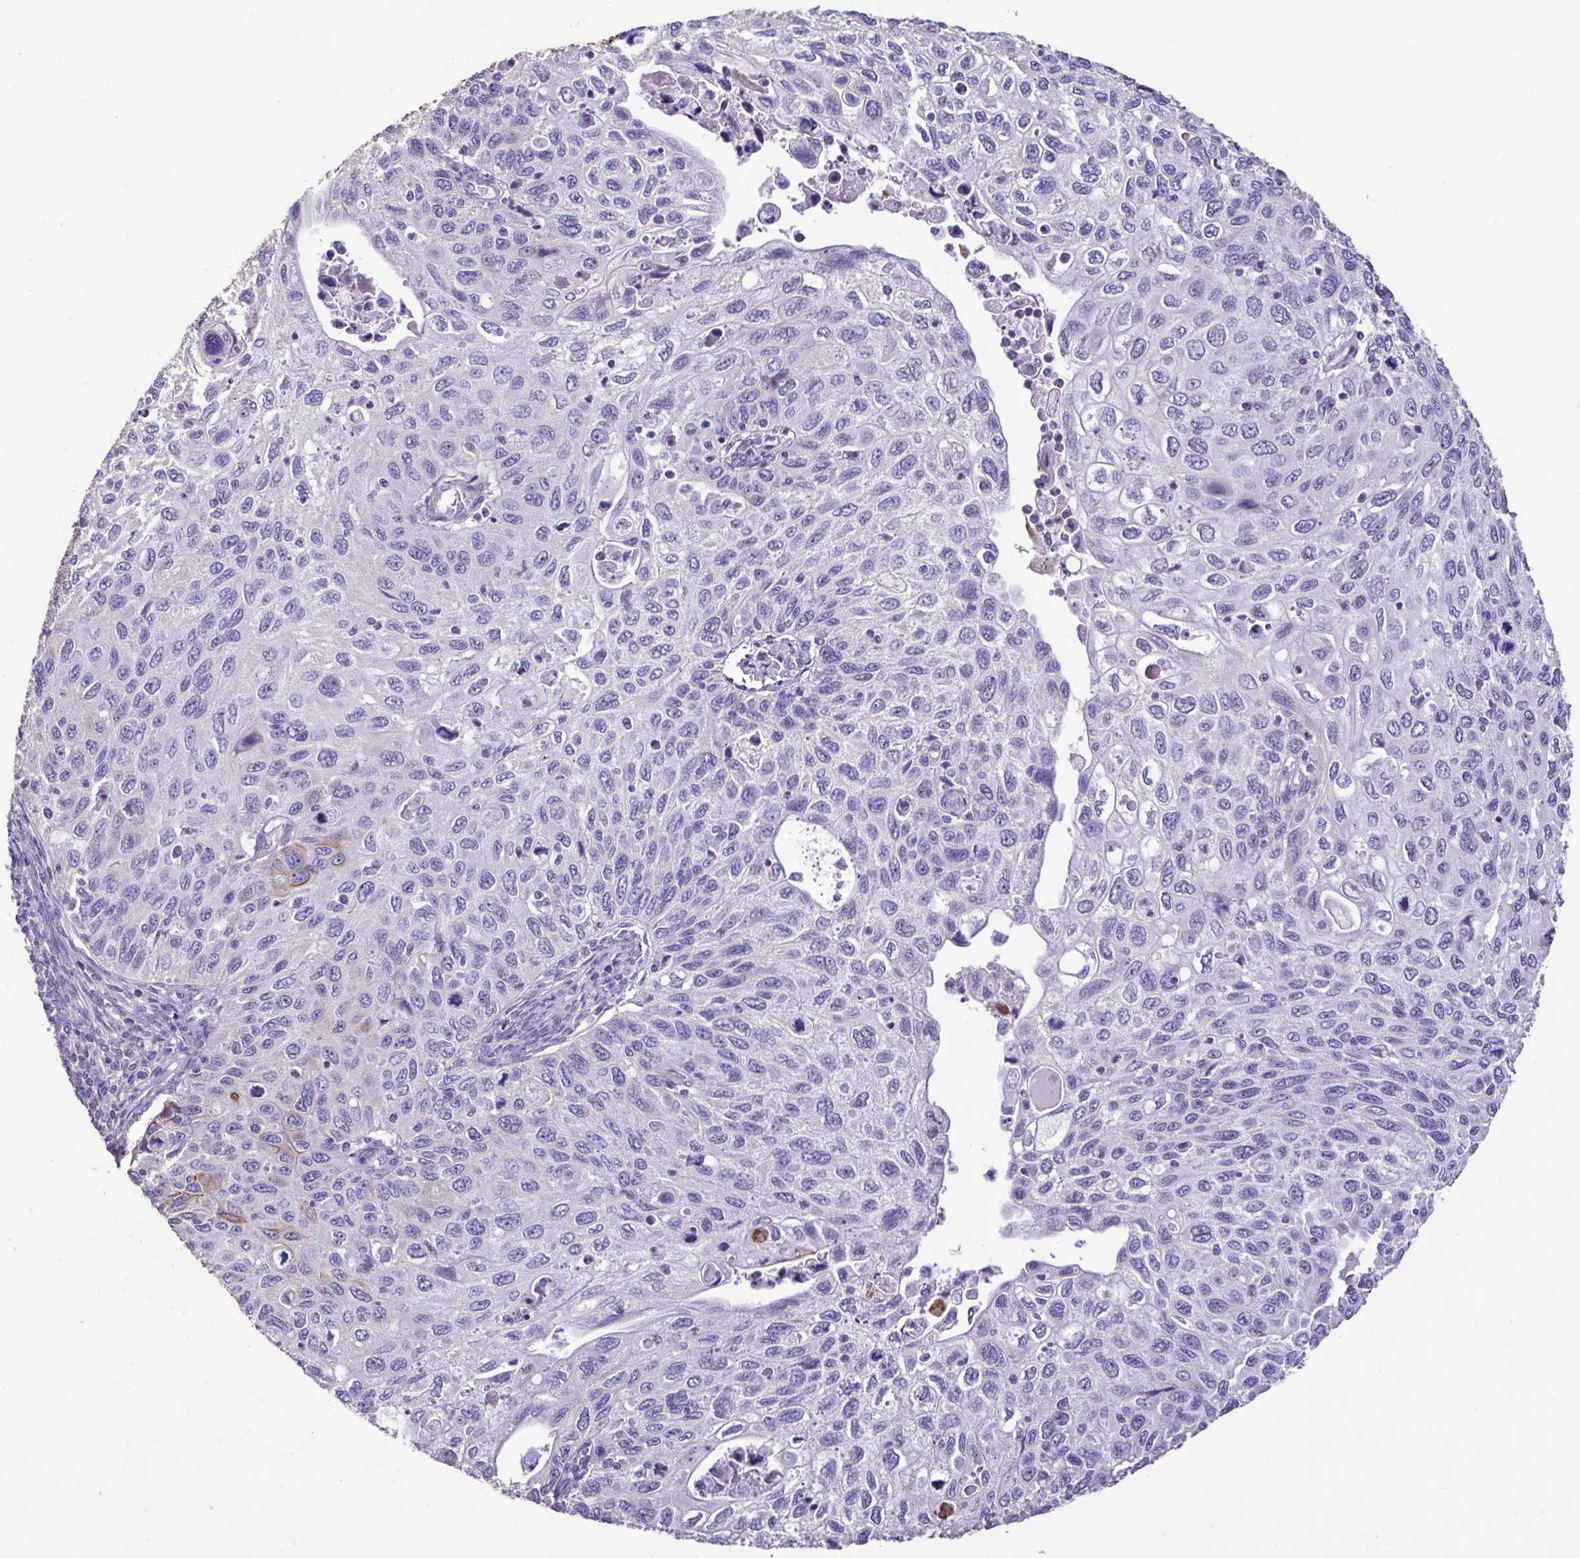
{"staining": {"intensity": "negative", "quantity": "none", "location": "none"}, "tissue": "cervical cancer", "cell_type": "Tumor cells", "image_type": "cancer", "snomed": [{"axis": "morphology", "description": "Squamous cell carcinoma, NOS"}, {"axis": "topography", "description": "Cervix"}], "caption": "Cervical squamous cell carcinoma stained for a protein using IHC reveals no expression tumor cells.", "gene": "PLA2G4E", "patient": {"sex": "female", "age": 70}}